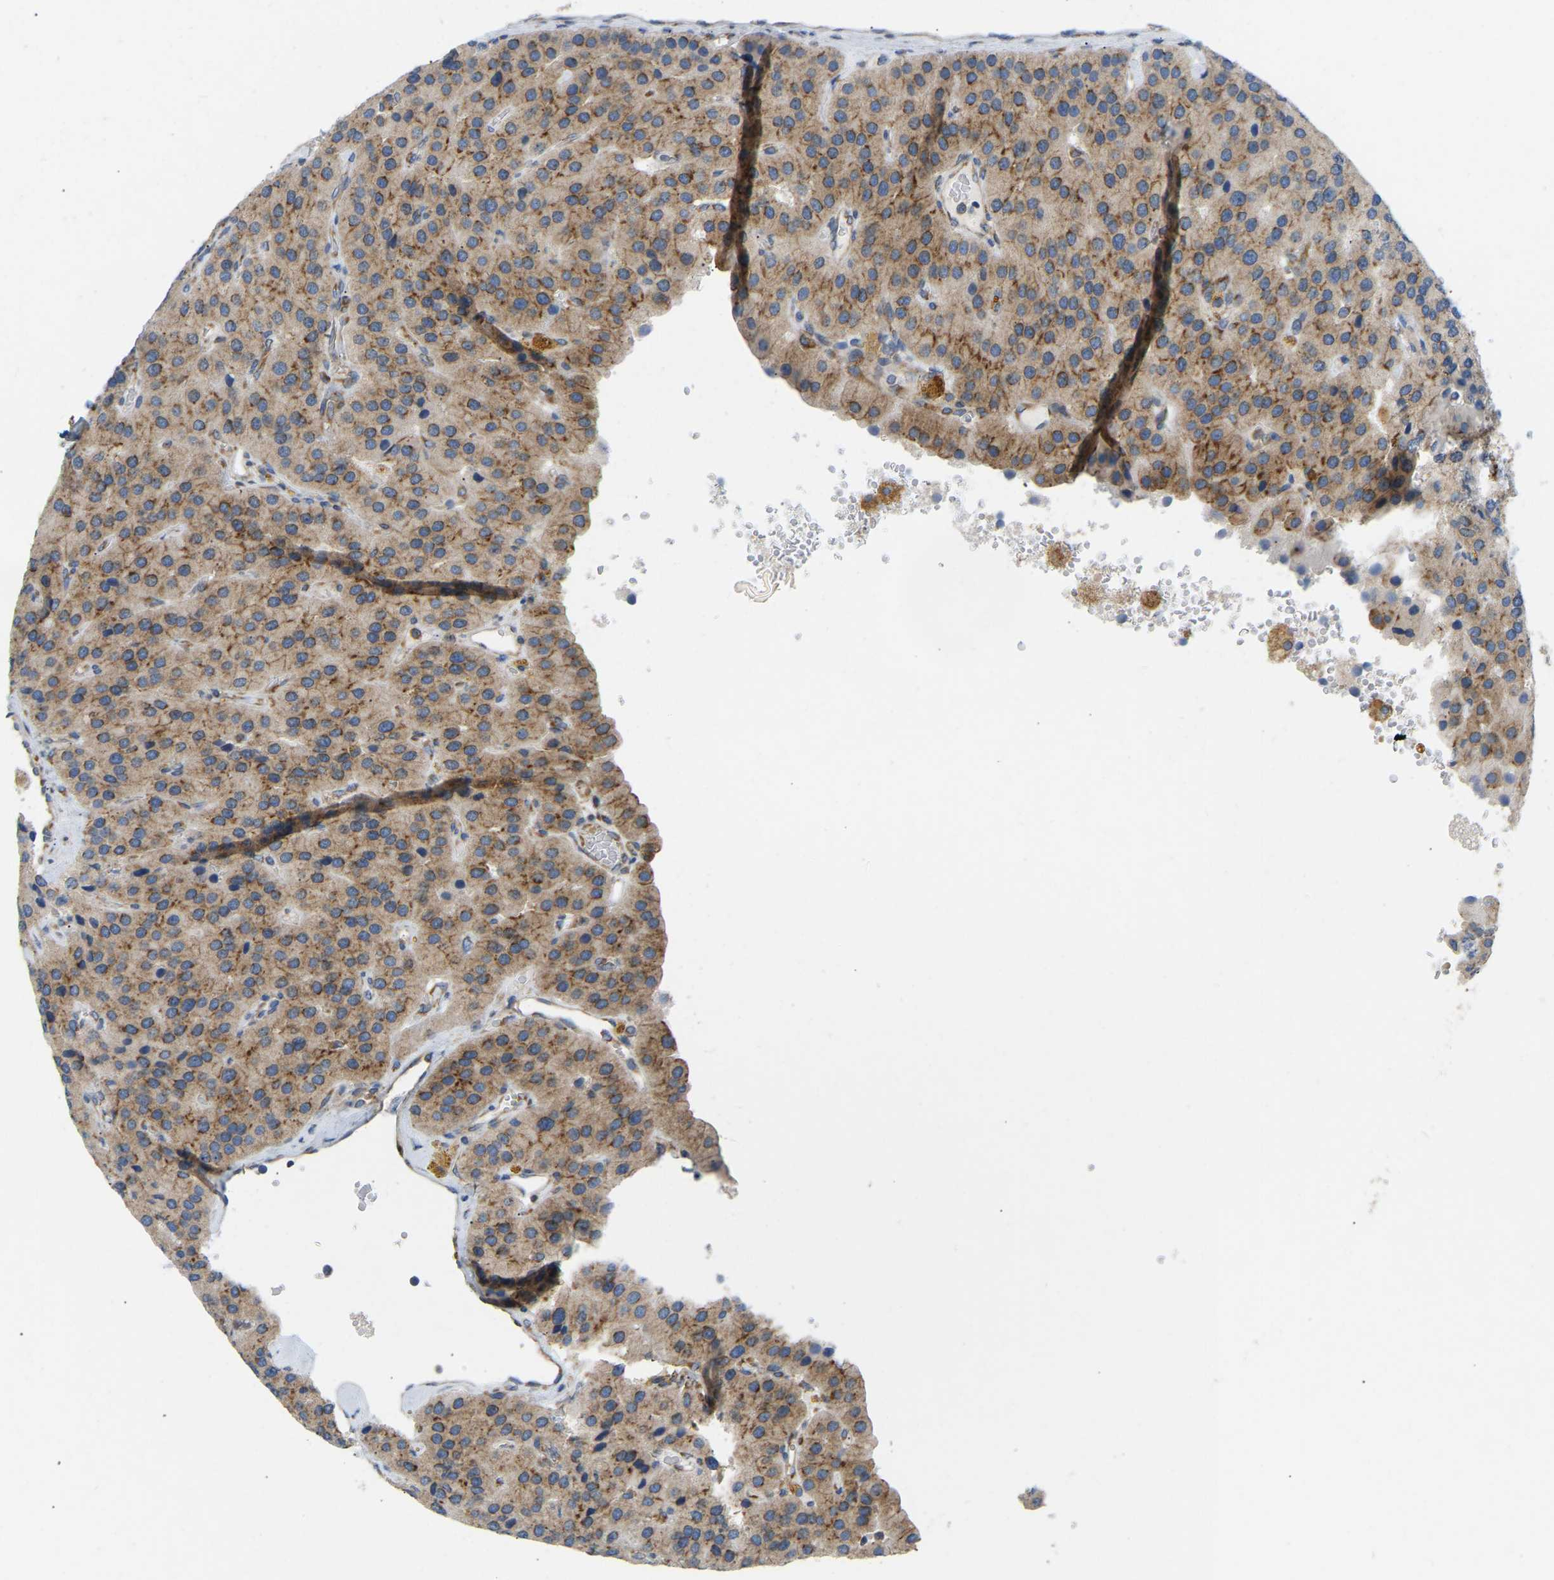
{"staining": {"intensity": "moderate", "quantity": ">75%", "location": "cytoplasmic/membranous"}, "tissue": "parathyroid gland", "cell_type": "Glandular cells", "image_type": "normal", "snomed": [{"axis": "morphology", "description": "Normal tissue, NOS"}, {"axis": "morphology", "description": "Adenoma, NOS"}, {"axis": "topography", "description": "Parathyroid gland"}], "caption": "About >75% of glandular cells in unremarkable human parathyroid gland exhibit moderate cytoplasmic/membranous protein expression as visualized by brown immunohistochemical staining.", "gene": "SND1", "patient": {"sex": "female", "age": 86}}